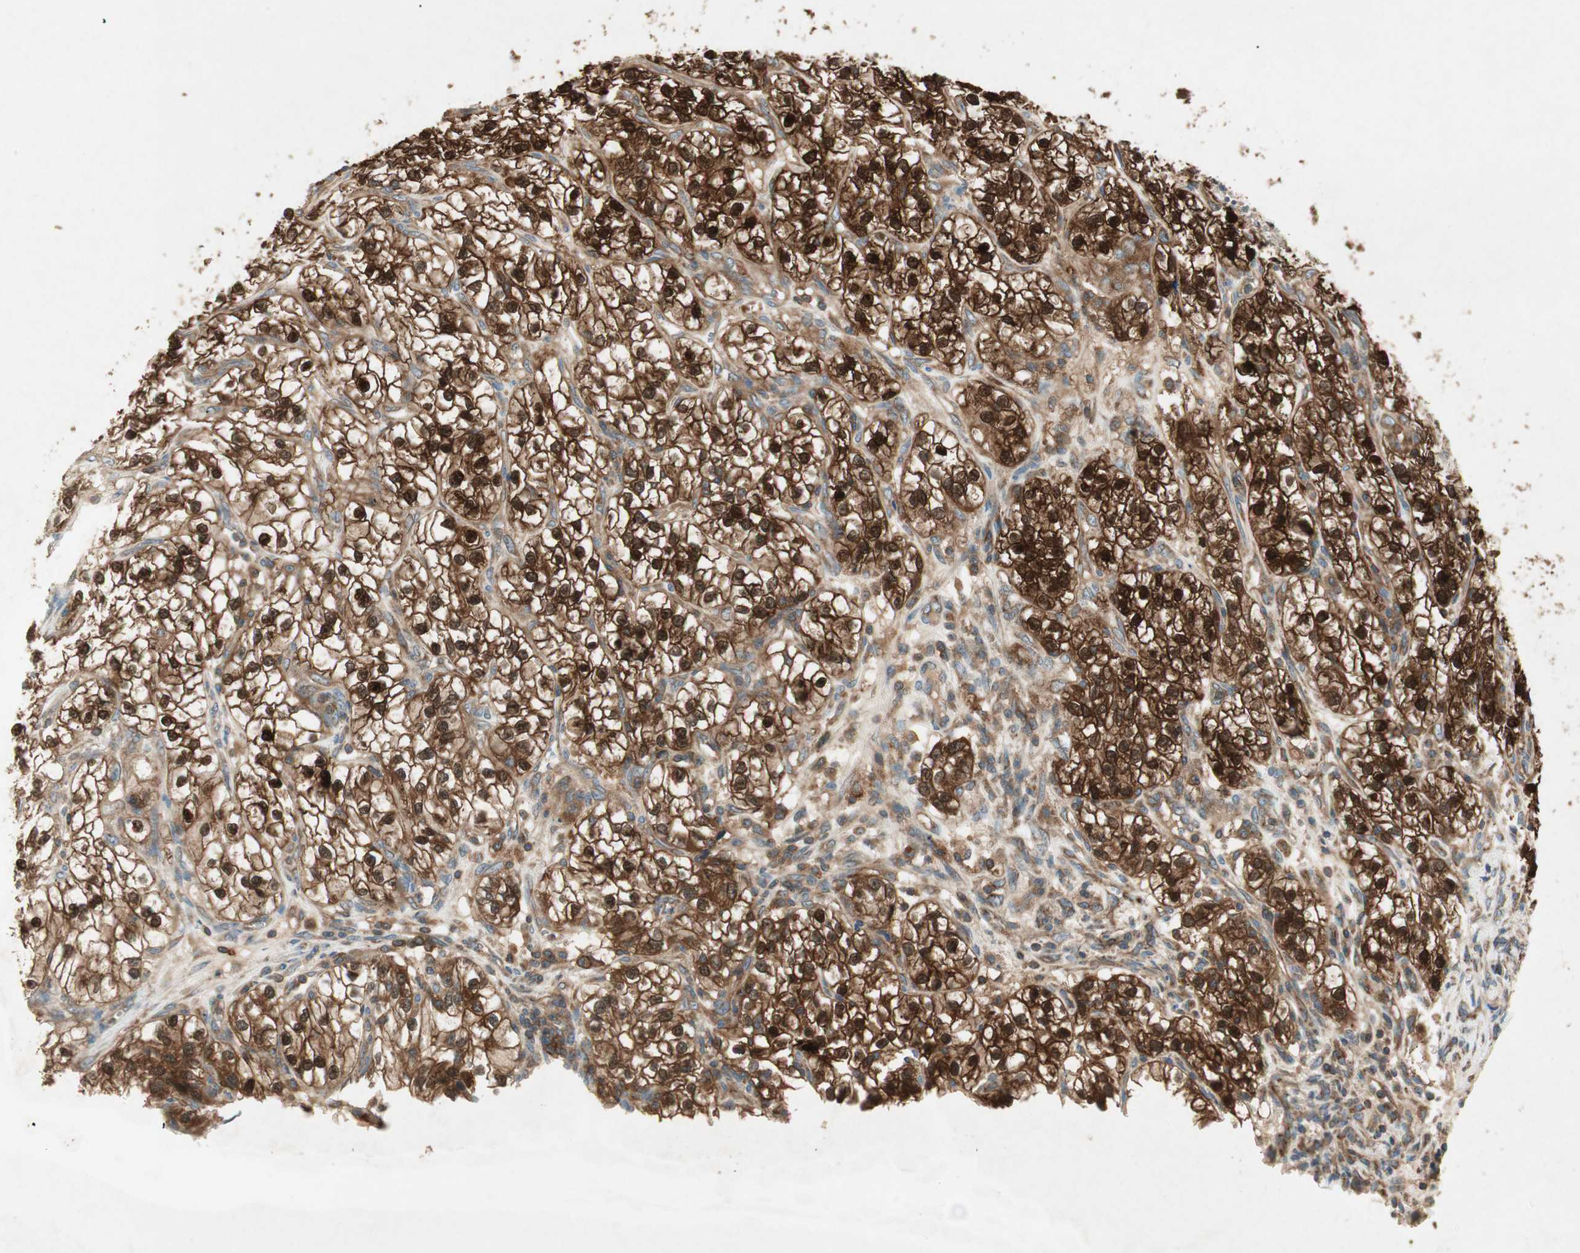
{"staining": {"intensity": "strong", "quantity": ">75%", "location": "cytoplasmic/membranous,nuclear"}, "tissue": "renal cancer", "cell_type": "Tumor cells", "image_type": "cancer", "snomed": [{"axis": "morphology", "description": "Adenocarcinoma, NOS"}, {"axis": "topography", "description": "Kidney"}], "caption": "Protein staining shows strong cytoplasmic/membranous and nuclear expression in about >75% of tumor cells in adenocarcinoma (renal).", "gene": "CHADL", "patient": {"sex": "female", "age": 57}}